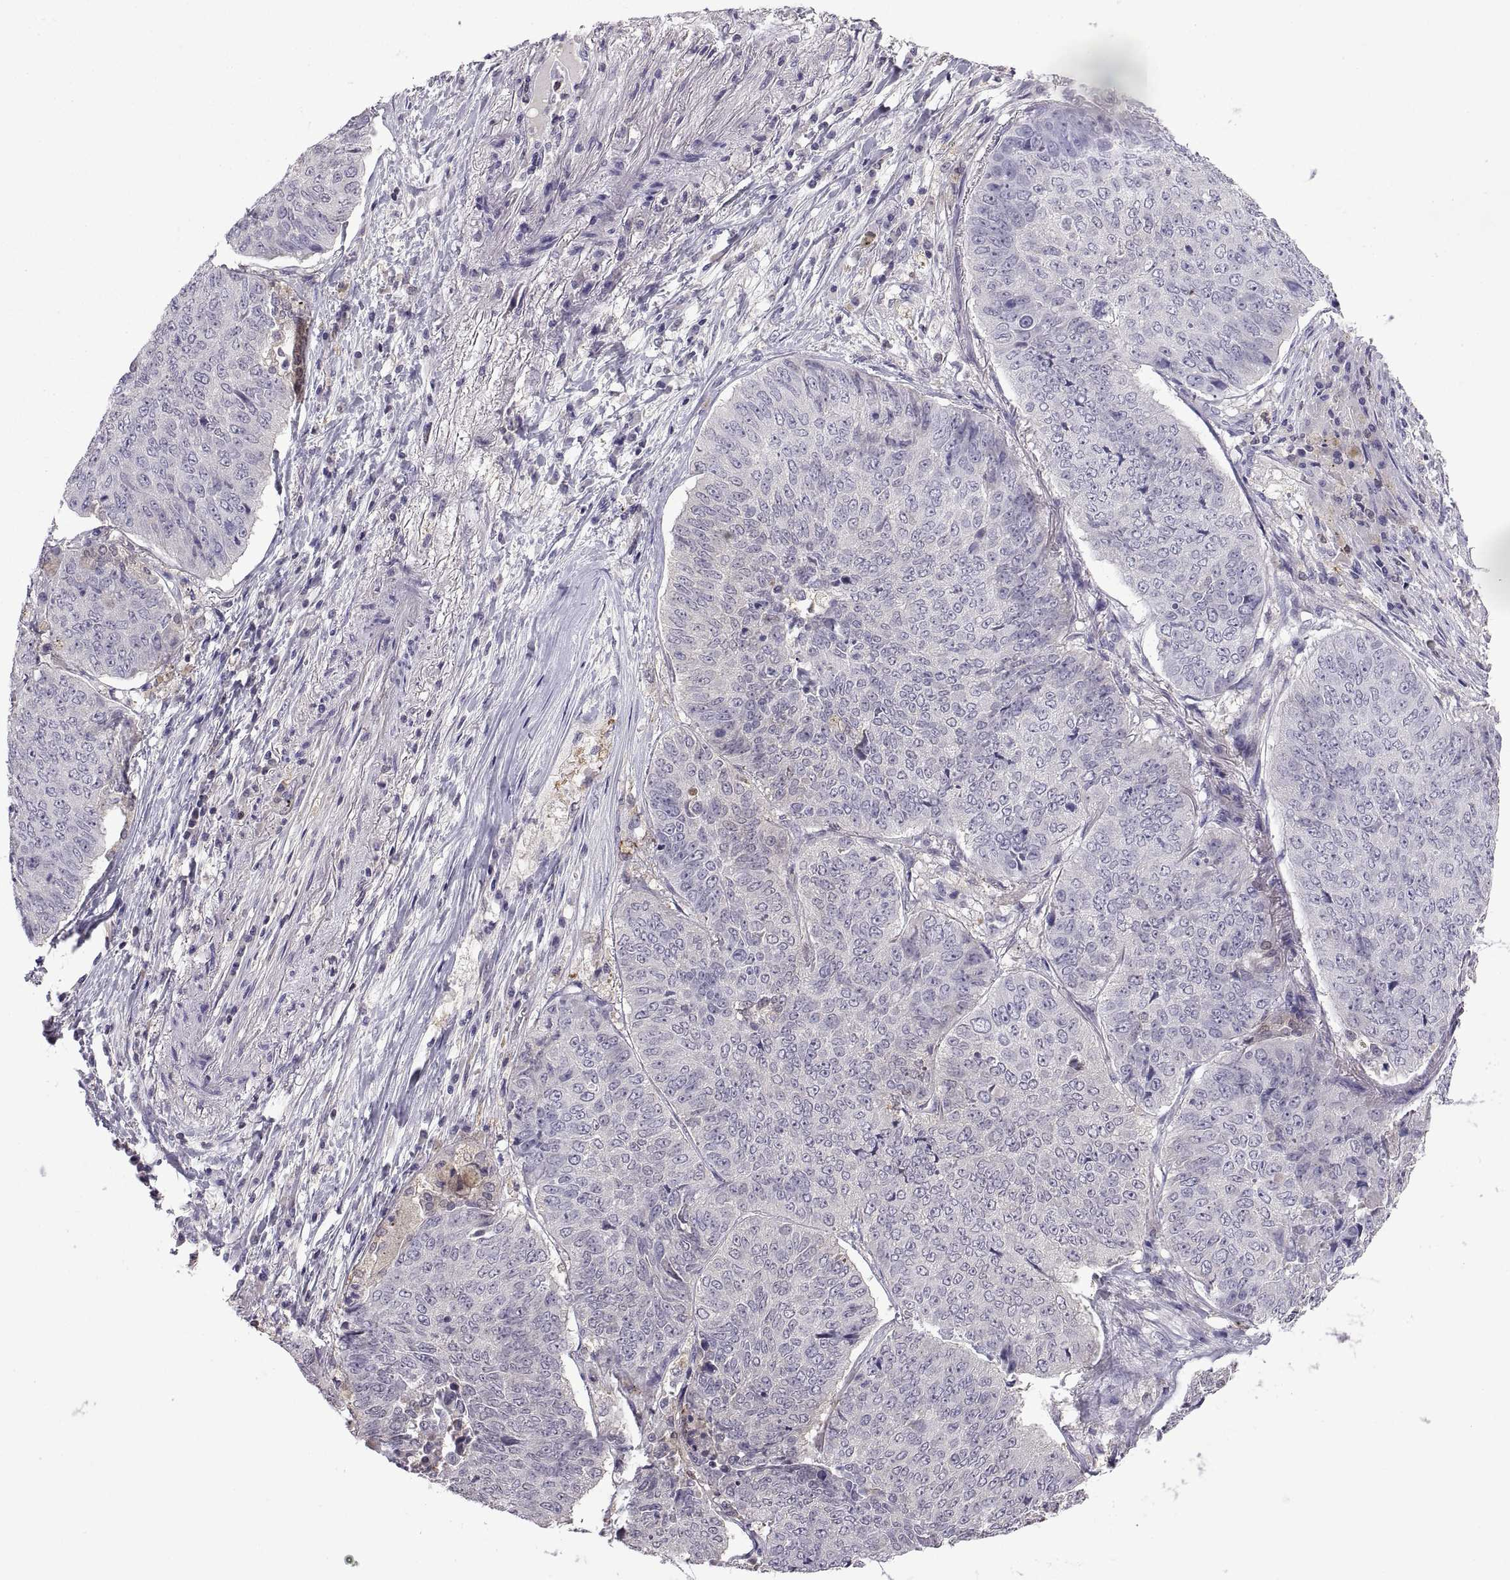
{"staining": {"intensity": "negative", "quantity": "none", "location": "none"}, "tissue": "lung cancer", "cell_type": "Tumor cells", "image_type": "cancer", "snomed": [{"axis": "morphology", "description": "Normal tissue, NOS"}, {"axis": "morphology", "description": "Squamous cell carcinoma, NOS"}, {"axis": "topography", "description": "Bronchus"}, {"axis": "topography", "description": "Lung"}], "caption": "A photomicrograph of lung cancer stained for a protein displays no brown staining in tumor cells. Brightfield microscopy of IHC stained with DAB (brown) and hematoxylin (blue), captured at high magnification.", "gene": "FGF9", "patient": {"sex": "male", "age": 64}}